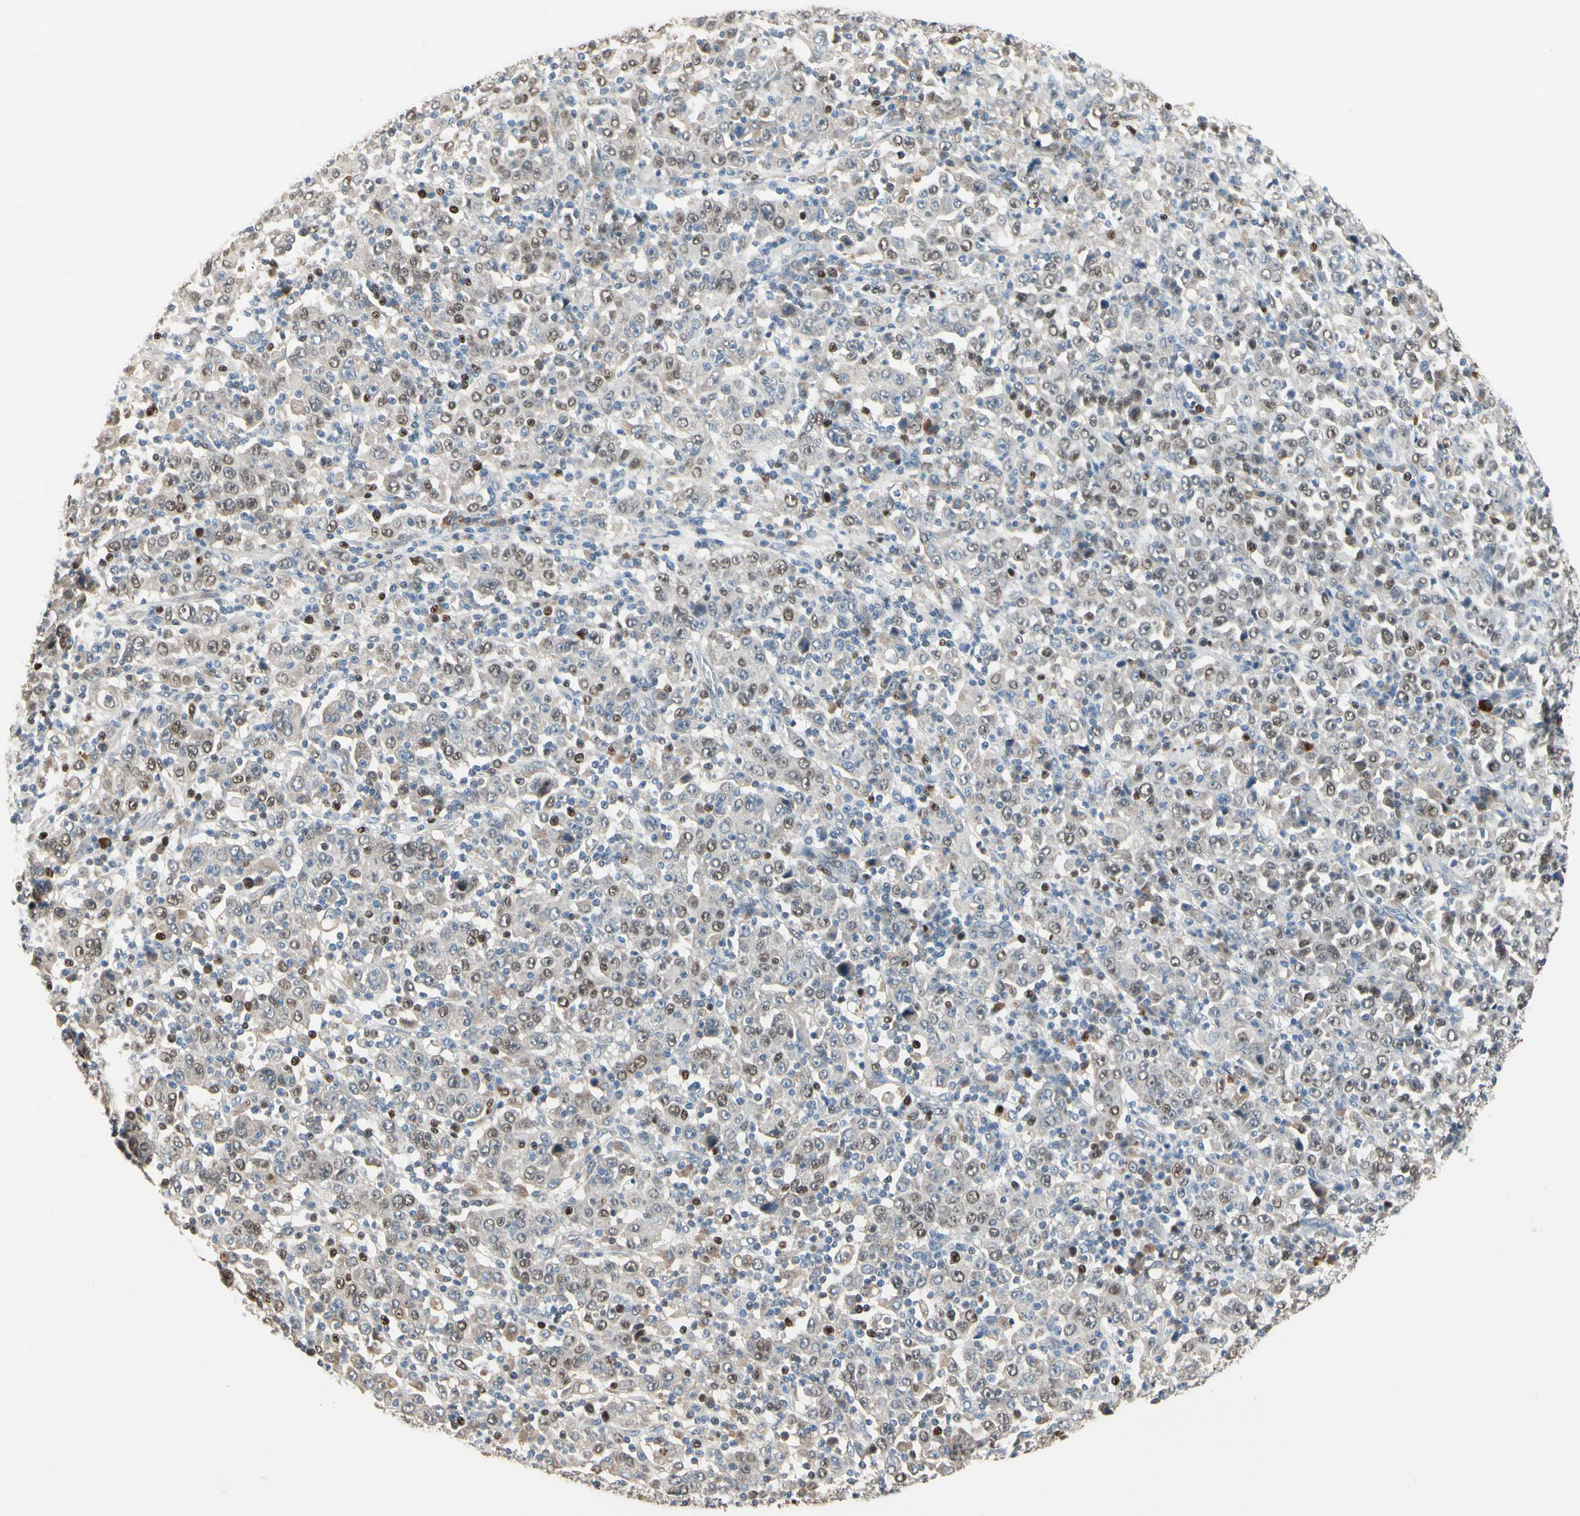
{"staining": {"intensity": "moderate", "quantity": "<25%", "location": "nuclear"}, "tissue": "stomach cancer", "cell_type": "Tumor cells", "image_type": "cancer", "snomed": [{"axis": "morphology", "description": "Normal tissue, NOS"}, {"axis": "morphology", "description": "Adenocarcinoma, NOS"}, {"axis": "topography", "description": "Stomach, upper"}, {"axis": "topography", "description": "Stomach"}], "caption": "About <25% of tumor cells in stomach adenocarcinoma demonstrate moderate nuclear protein expression as visualized by brown immunohistochemical staining.", "gene": "ZKSCAN4", "patient": {"sex": "male", "age": 59}}